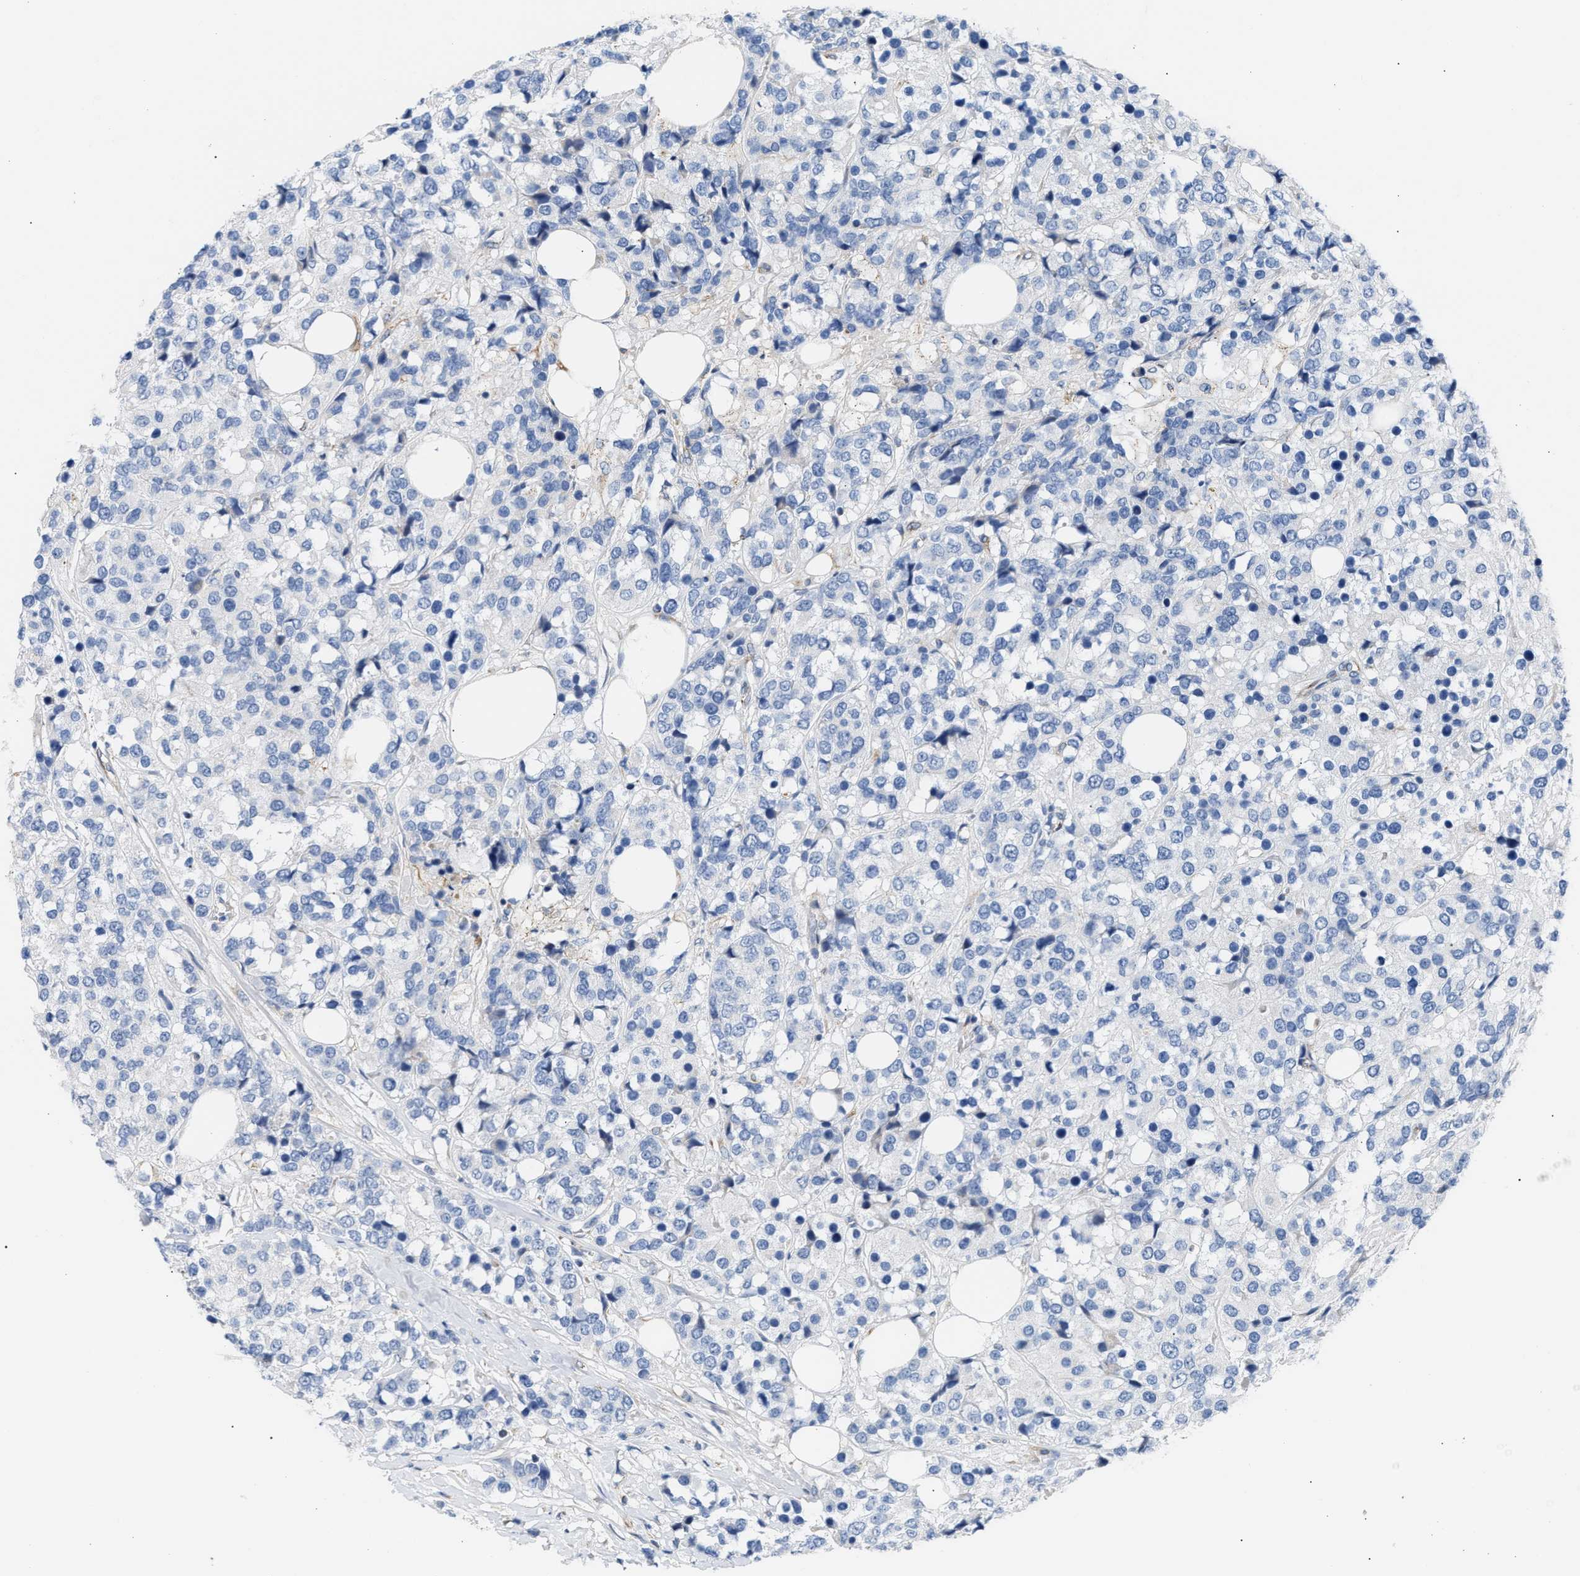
{"staining": {"intensity": "negative", "quantity": "none", "location": "none"}, "tissue": "breast cancer", "cell_type": "Tumor cells", "image_type": "cancer", "snomed": [{"axis": "morphology", "description": "Lobular carcinoma"}, {"axis": "topography", "description": "Breast"}], "caption": "Protein analysis of lobular carcinoma (breast) shows no significant staining in tumor cells.", "gene": "TFPI", "patient": {"sex": "female", "age": 59}}